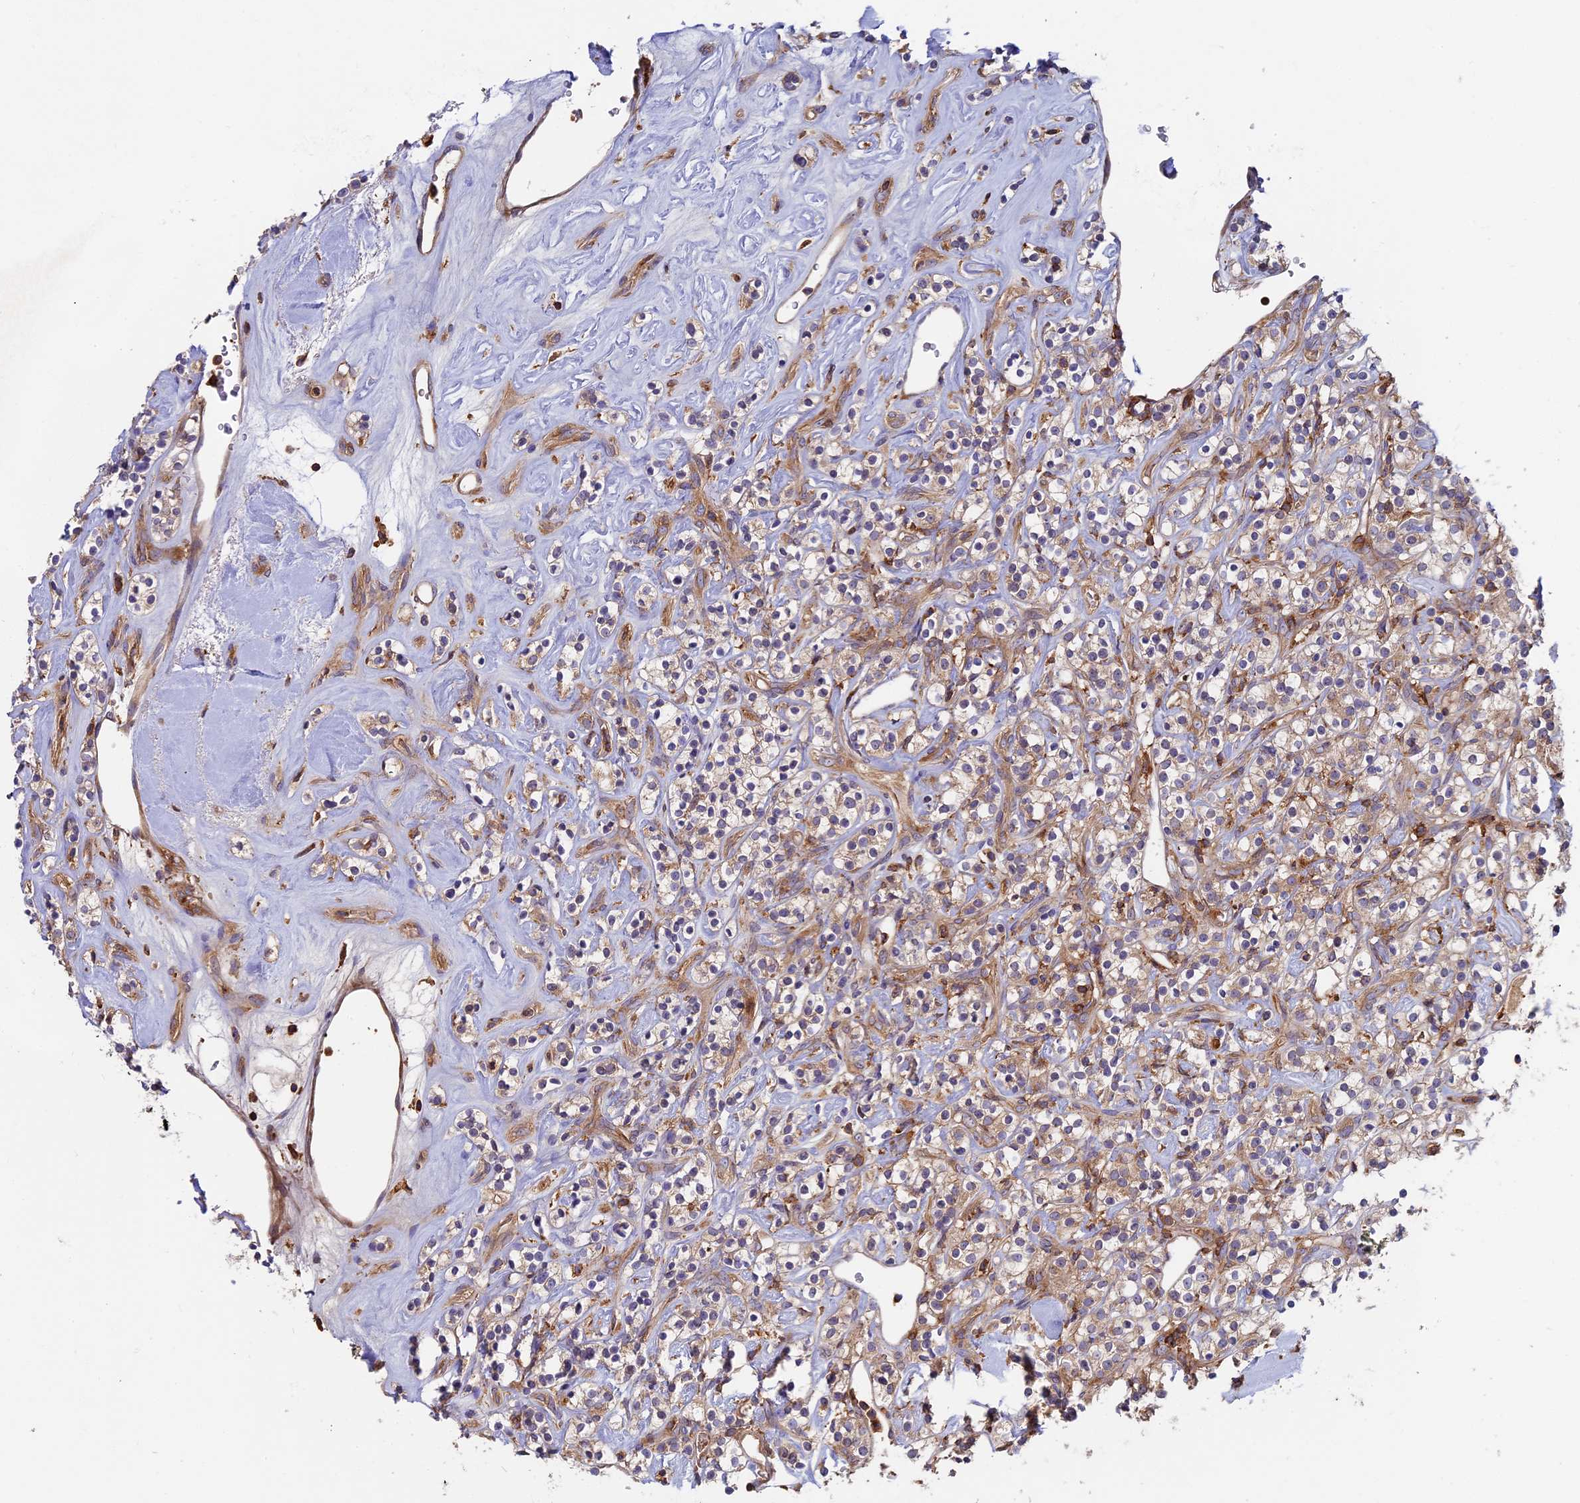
{"staining": {"intensity": "weak", "quantity": "25%-75%", "location": "cytoplasmic/membranous"}, "tissue": "renal cancer", "cell_type": "Tumor cells", "image_type": "cancer", "snomed": [{"axis": "morphology", "description": "Adenocarcinoma, NOS"}, {"axis": "topography", "description": "Kidney"}], "caption": "The photomicrograph demonstrates staining of renal cancer (adenocarcinoma), revealing weak cytoplasmic/membranous protein expression (brown color) within tumor cells. (IHC, brightfield microscopy, high magnification).", "gene": "MYO9B", "patient": {"sex": "male", "age": 77}}